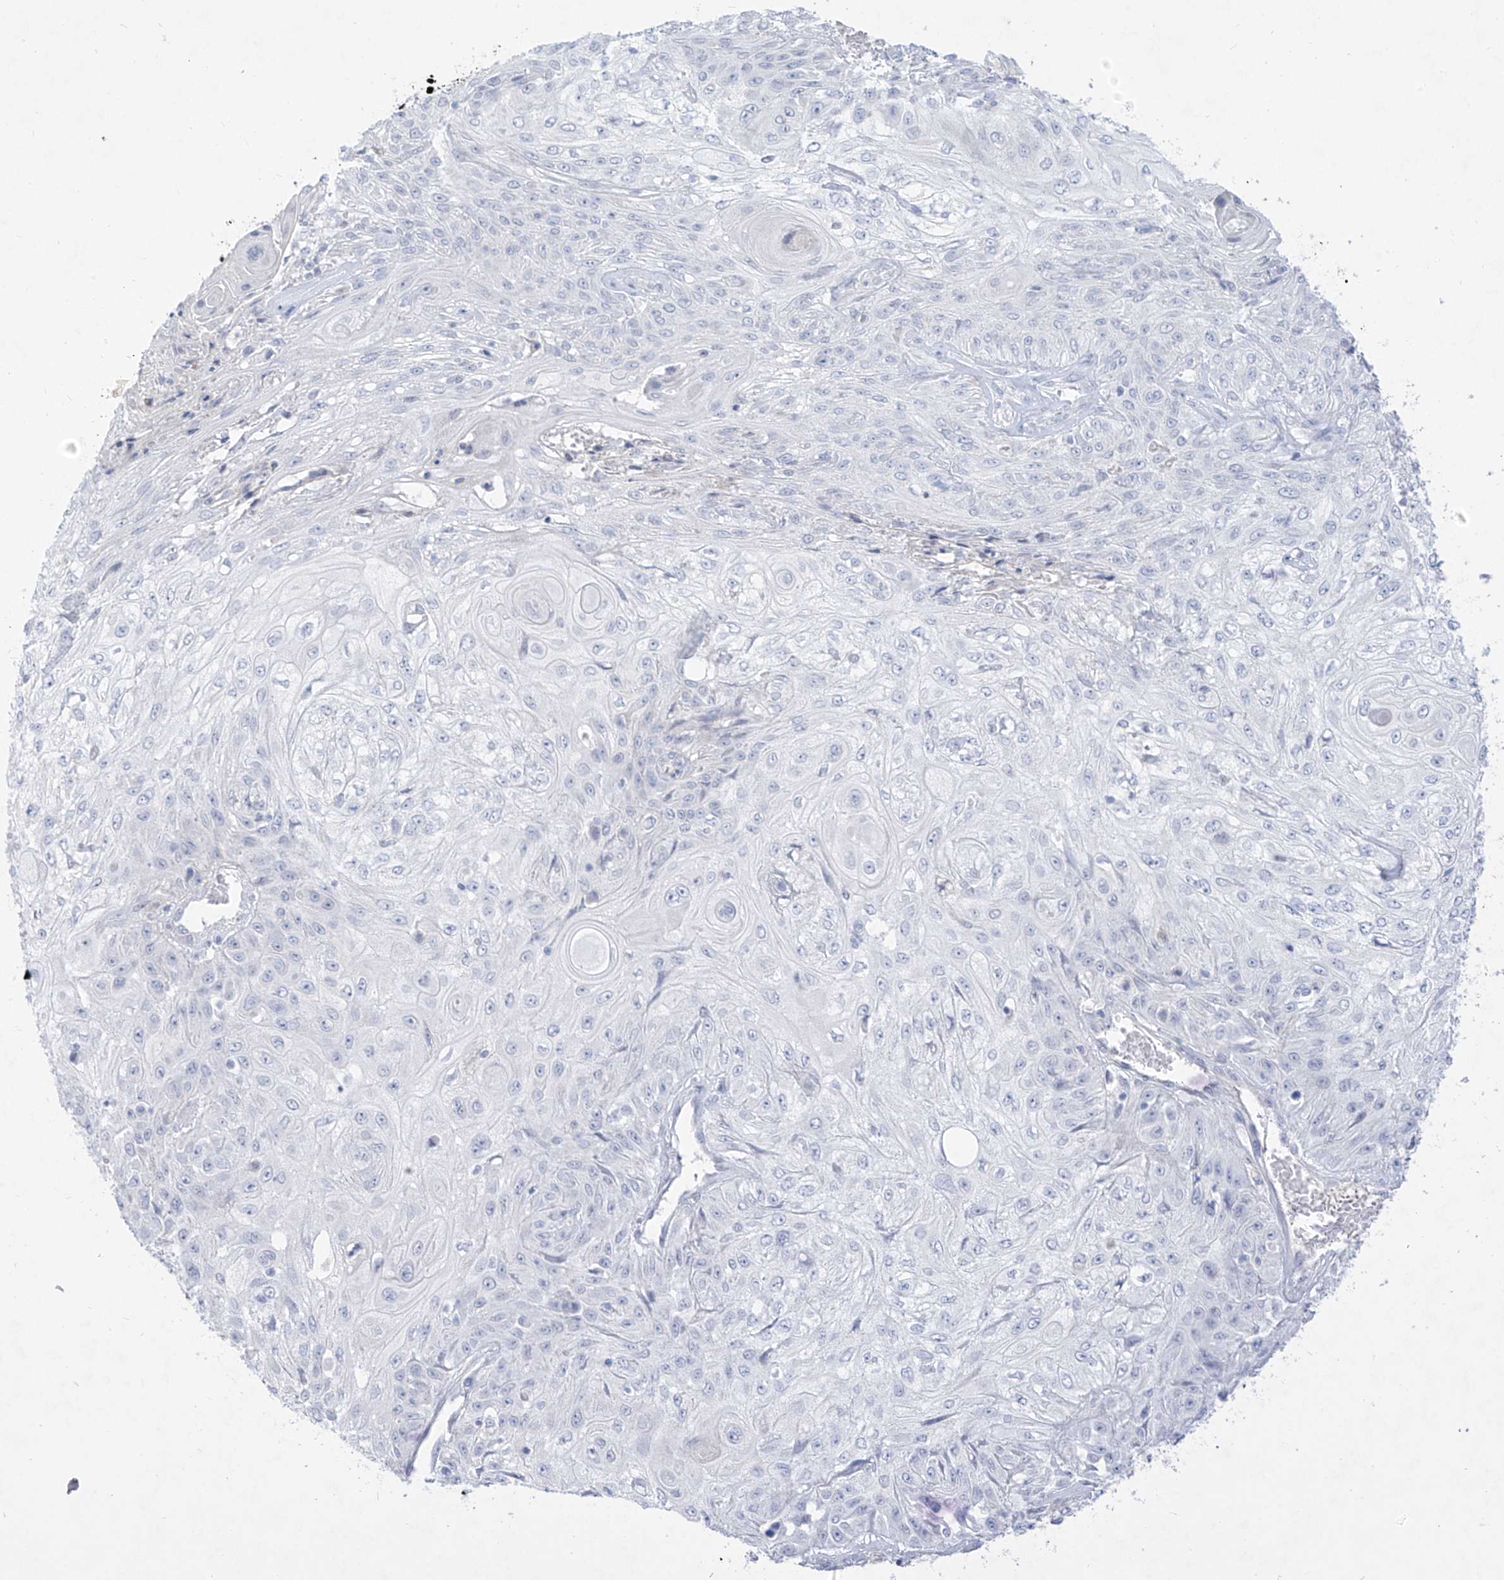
{"staining": {"intensity": "negative", "quantity": "none", "location": "none"}, "tissue": "skin cancer", "cell_type": "Tumor cells", "image_type": "cancer", "snomed": [{"axis": "morphology", "description": "Squamous cell carcinoma, NOS"}, {"axis": "morphology", "description": "Squamous cell carcinoma, metastatic, NOS"}, {"axis": "topography", "description": "Skin"}, {"axis": "topography", "description": "Lymph node"}], "caption": "Immunohistochemistry image of human skin cancer (squamous cell carcinoma) stained for a protein (brown), which reveals no expression in tumor cells. (Brightfield microscopy of DAB (3,3'-diaminobenzidine) immunohistochemistry at high magnification).", "gene": "TGM4", "patient": {"sex": "male", "age": 75}}